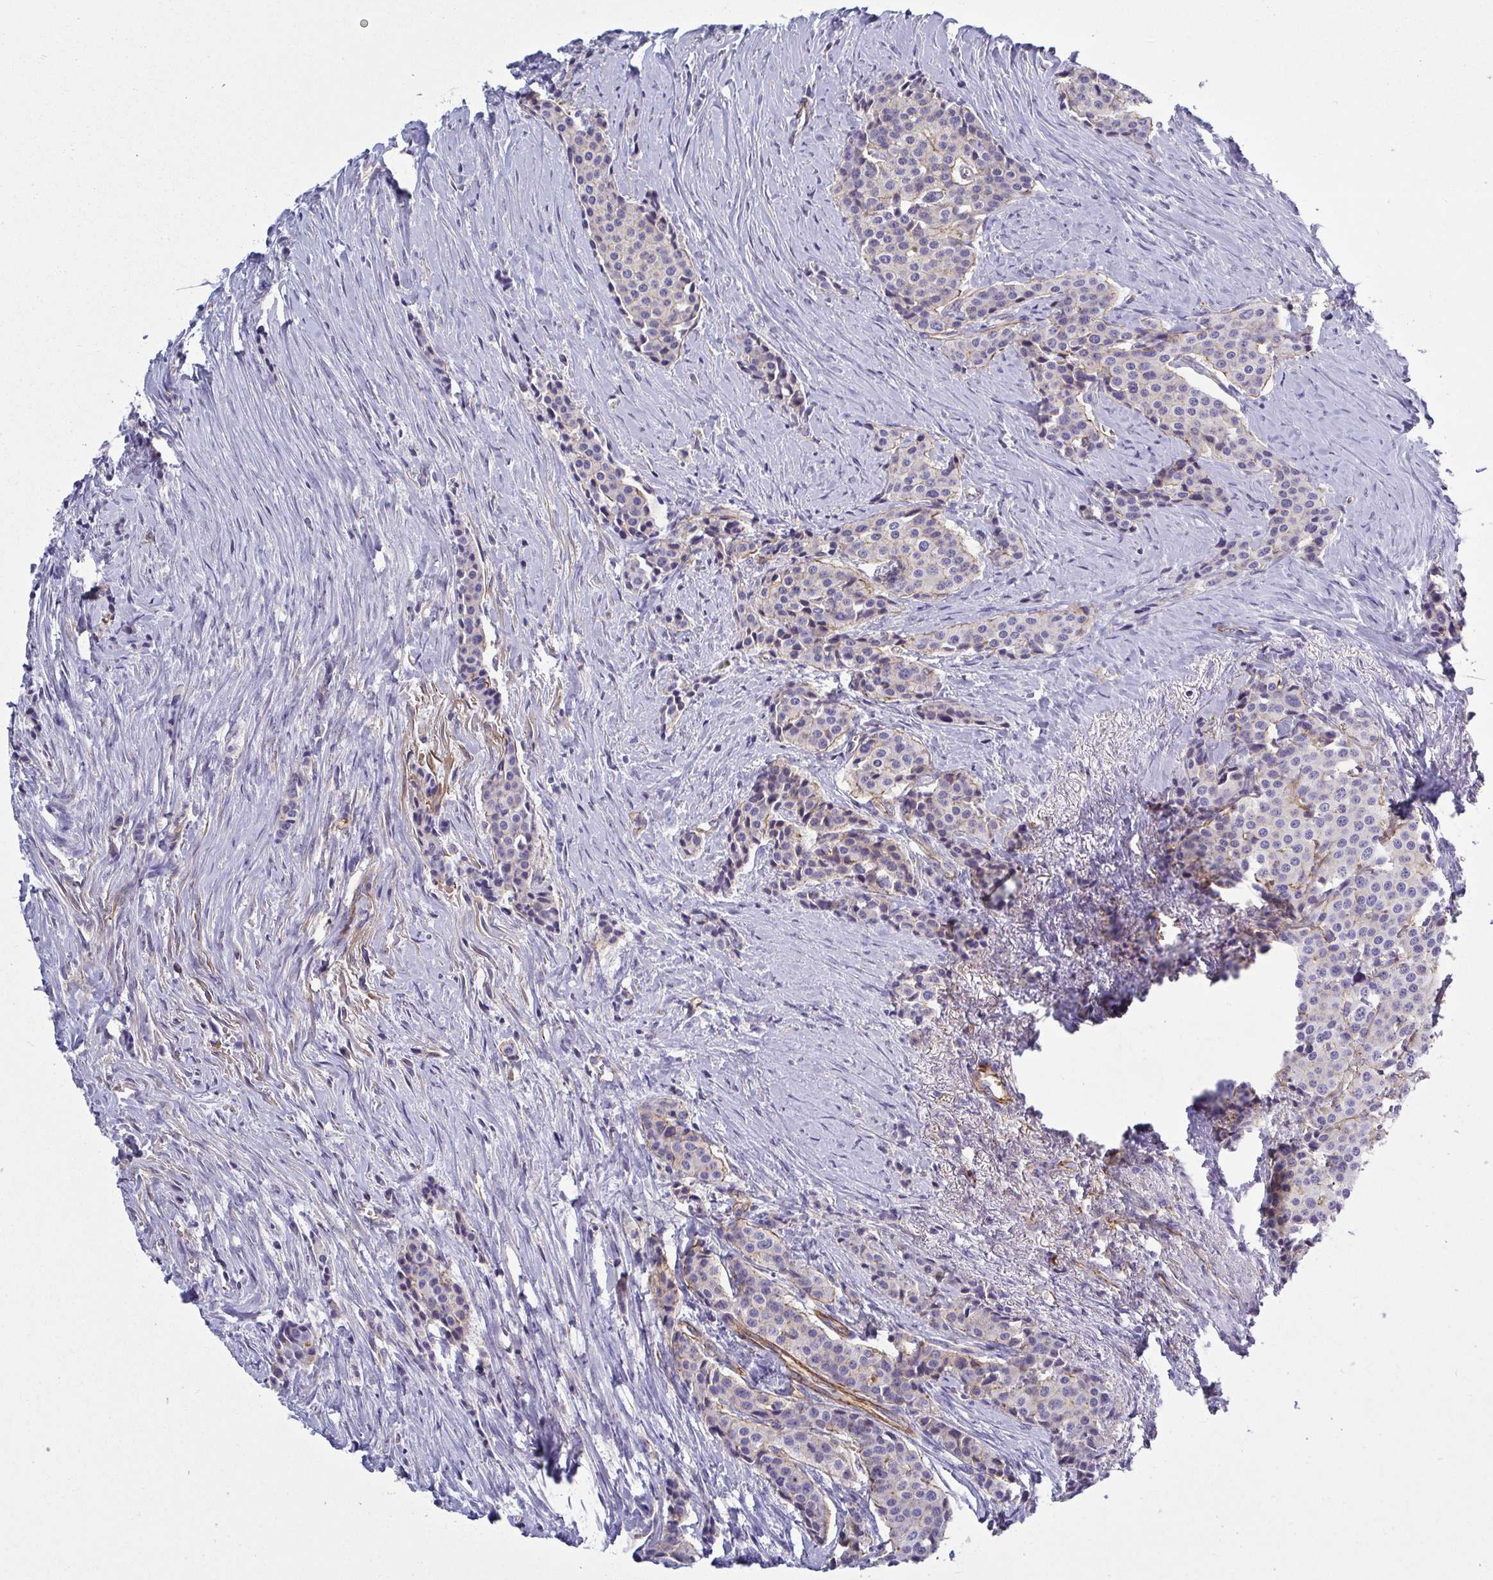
{"staining": {"intensity": "negative", "quantity": "none", "location": "none"}, "tissue": "carcinoid", "cell_type": "Tumor cells", "image_type": "cancer", "snomed": [{"axis": "morphology", "description": "Carcinoid, malignant, NOS"}, {"axis": "topography", "description": "Small intestine"}], "caption": "The immunohistochemistry (IHC) micrograph has no significant staining in tumor cells of malignant carcinoid tissue. The staining was performed using DAB (3,3'-diaminobenzidine) to visualize the protein expression in brown, while the nuclei were stained in blue with hematoxylin (Magnification: 20x).", "gene": "LIMA1", "patient": {"sex": "male", "age": 73}}